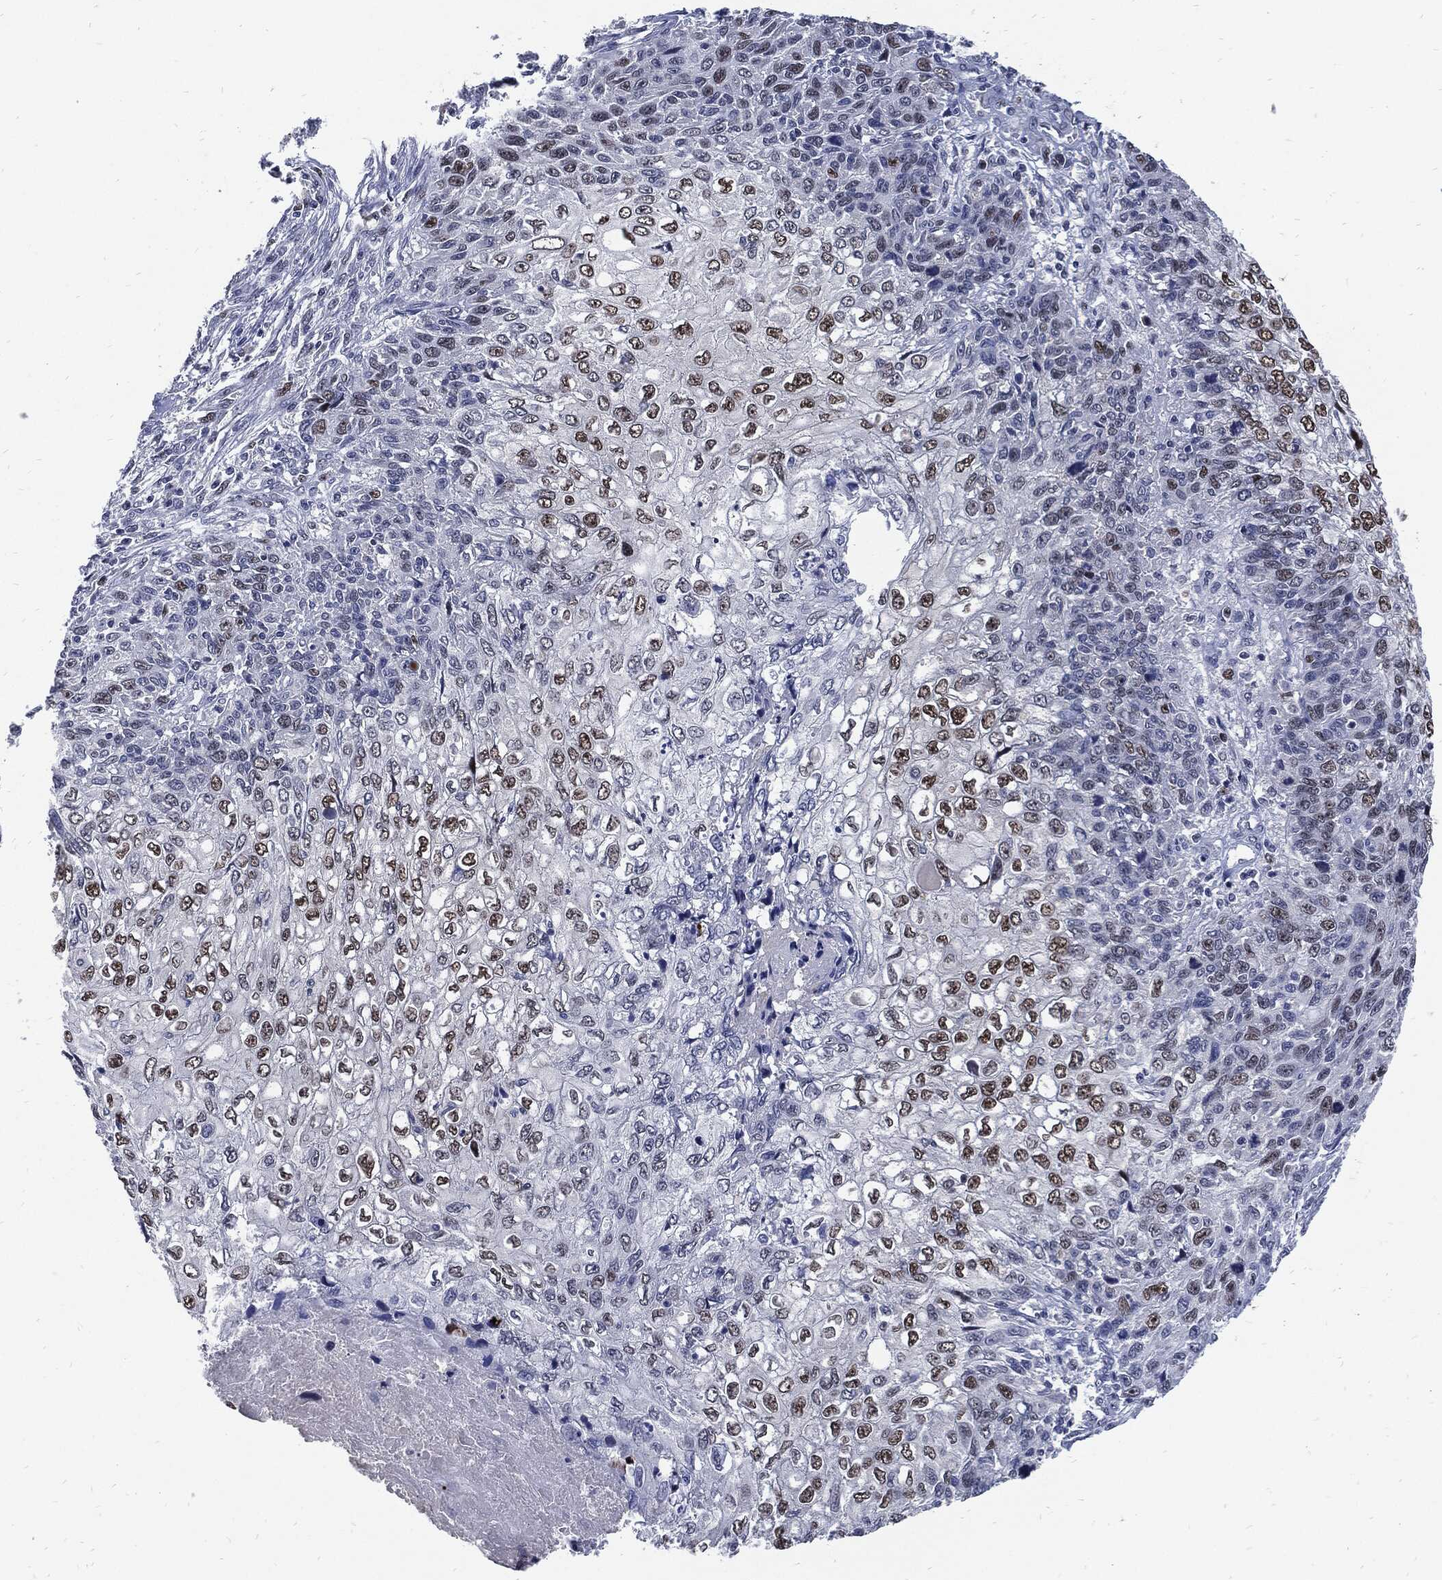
{"staining": {"intensity": "moderate", "quantity": "<25%", "location": "nuclear"}, "tissue": "skin cancer", "cell_type": "Tumor cells", "image_type": "cancer", "snomed": [{"axis": "morphology", "description": "Squamous cell carcinoma, NOS"}, {"axis": "topography", "description": "Skin"}], "caption": "There is low levels of moderate nuclear expression in tumor cells of skin cancer (squamous cell carcinoma), as demonstrated by immunohistochemical staining (brown color).", "gene": "NBN", "patient": {"sex": "male", "age": 92}}